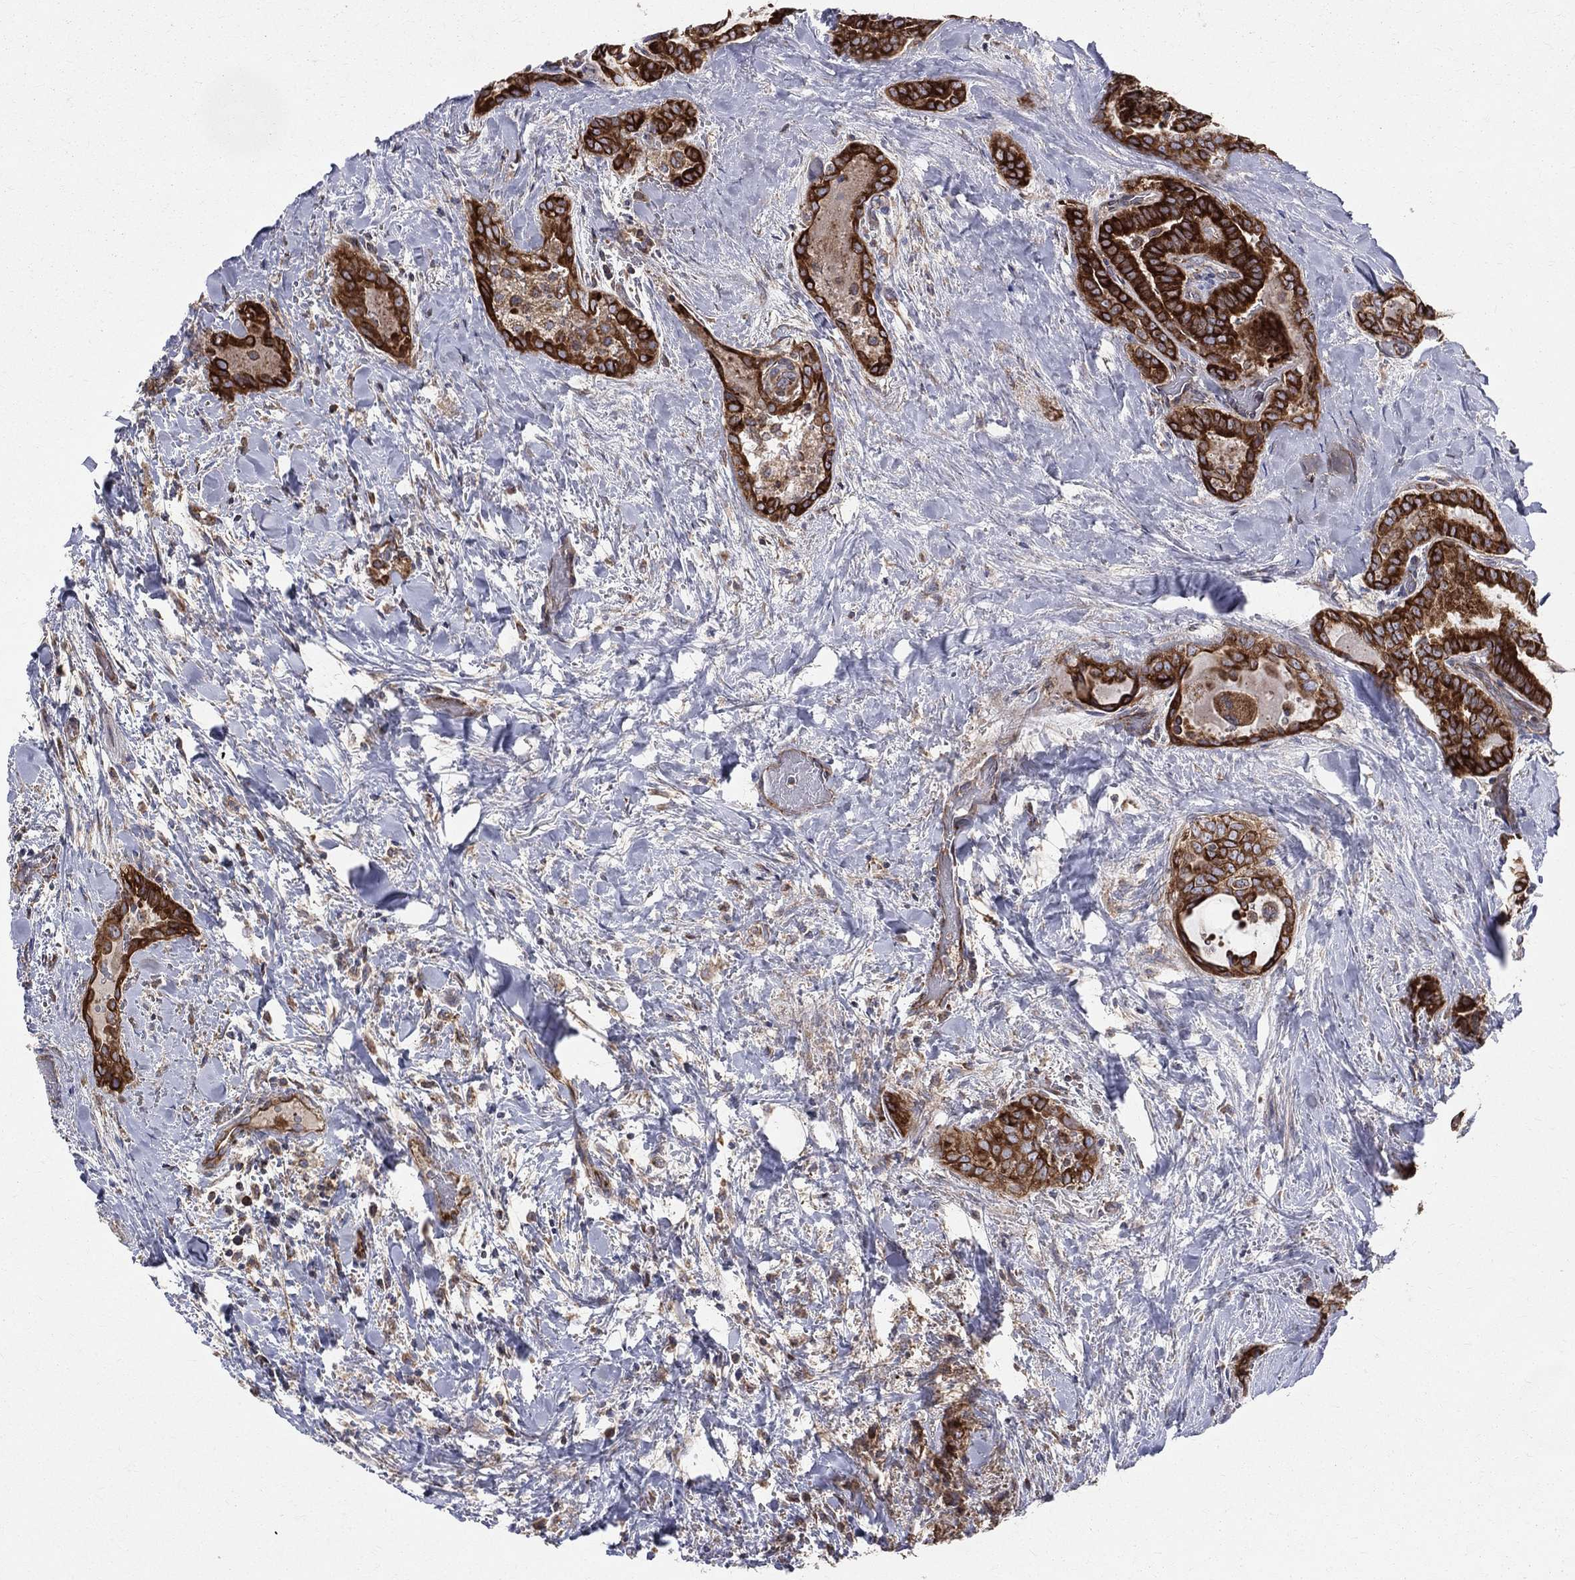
{"staining": {"intensity": "strong", "quantity": ">75%", "location": "cytoplasmic/membranous"}, "tissue": "thyroid cancer", "cell_type": "Tumor cells", "image_type": "cancer", "snomed": [{"axis": "morphology", "description": "Papillary adenocarcinoma, NOS"}, {"axis": "topography", "description": "Thyroid gland"}], "caption": "Immunohistochemistry image of neoplastic tissue: thyroid cancer stained using IHC displays high levels of strong protein expression localized specifically in the cytoplasmic/membranous of tumor cells, appearing as a cytoplasmic/membranous brown color.", "gene": "MIX23", "patient": {"sex": "female", "age": 39}}